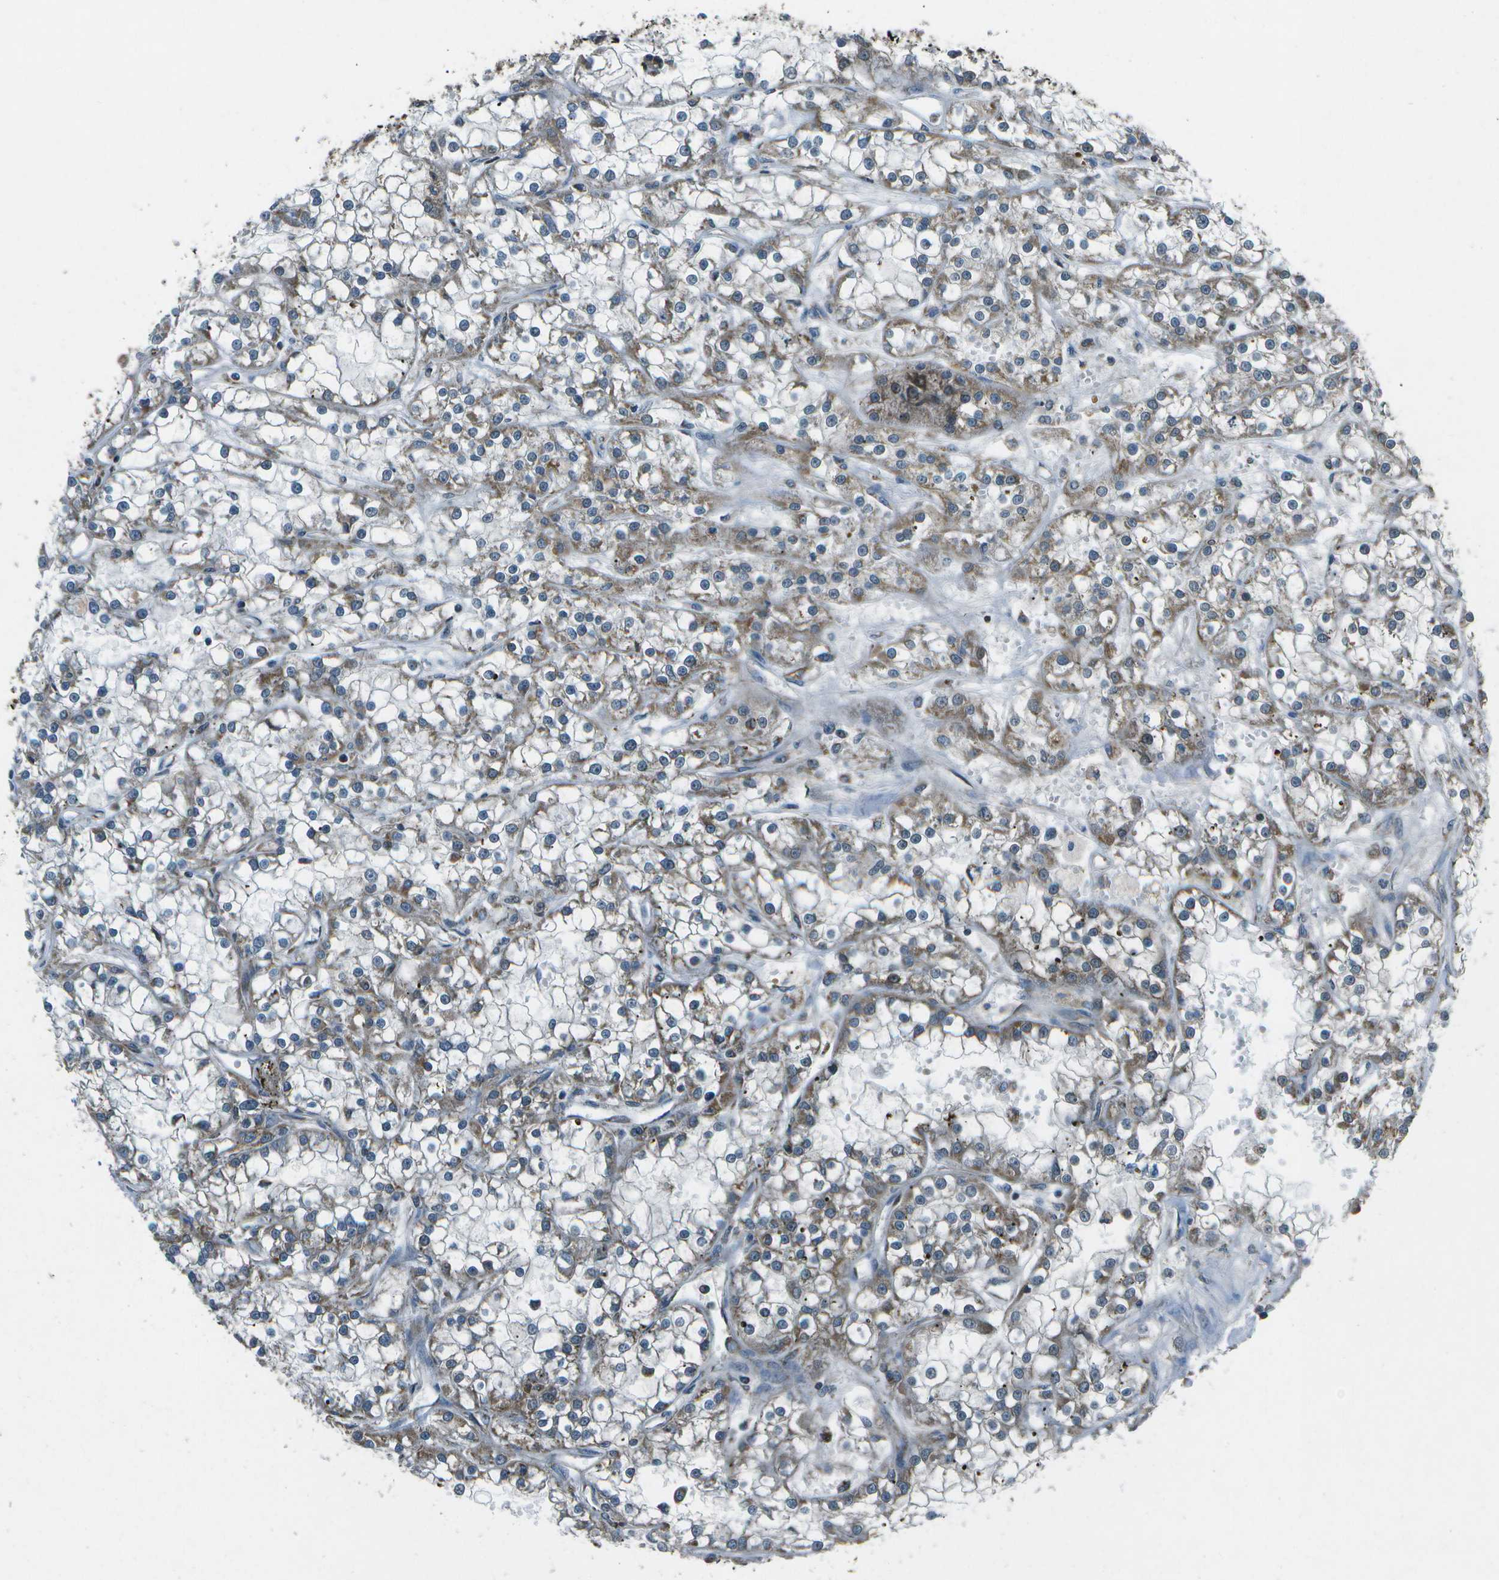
{"staining": {"intensity": "weak", "quantity": "25%-75%", "location": "cytoplasmic/membranous"}, "tissue": "renal cancer", "cell_type": "Tumor cells", "image_type": "cancer", "snomed": [{"axis": "morphology", "description": "Adenocarcinoma, NOS"}, {"axis": "topography", "description": "Kidney"}], "caption": "IHC (DAB) staining of human adenocarcinoma (renal) displays weak cytoplasmic/membranous protein staining in approximately 25%-75% of tumor cells.", "gene": "EIF2AK1", "patient": {"sex": "female", "age": 52}}